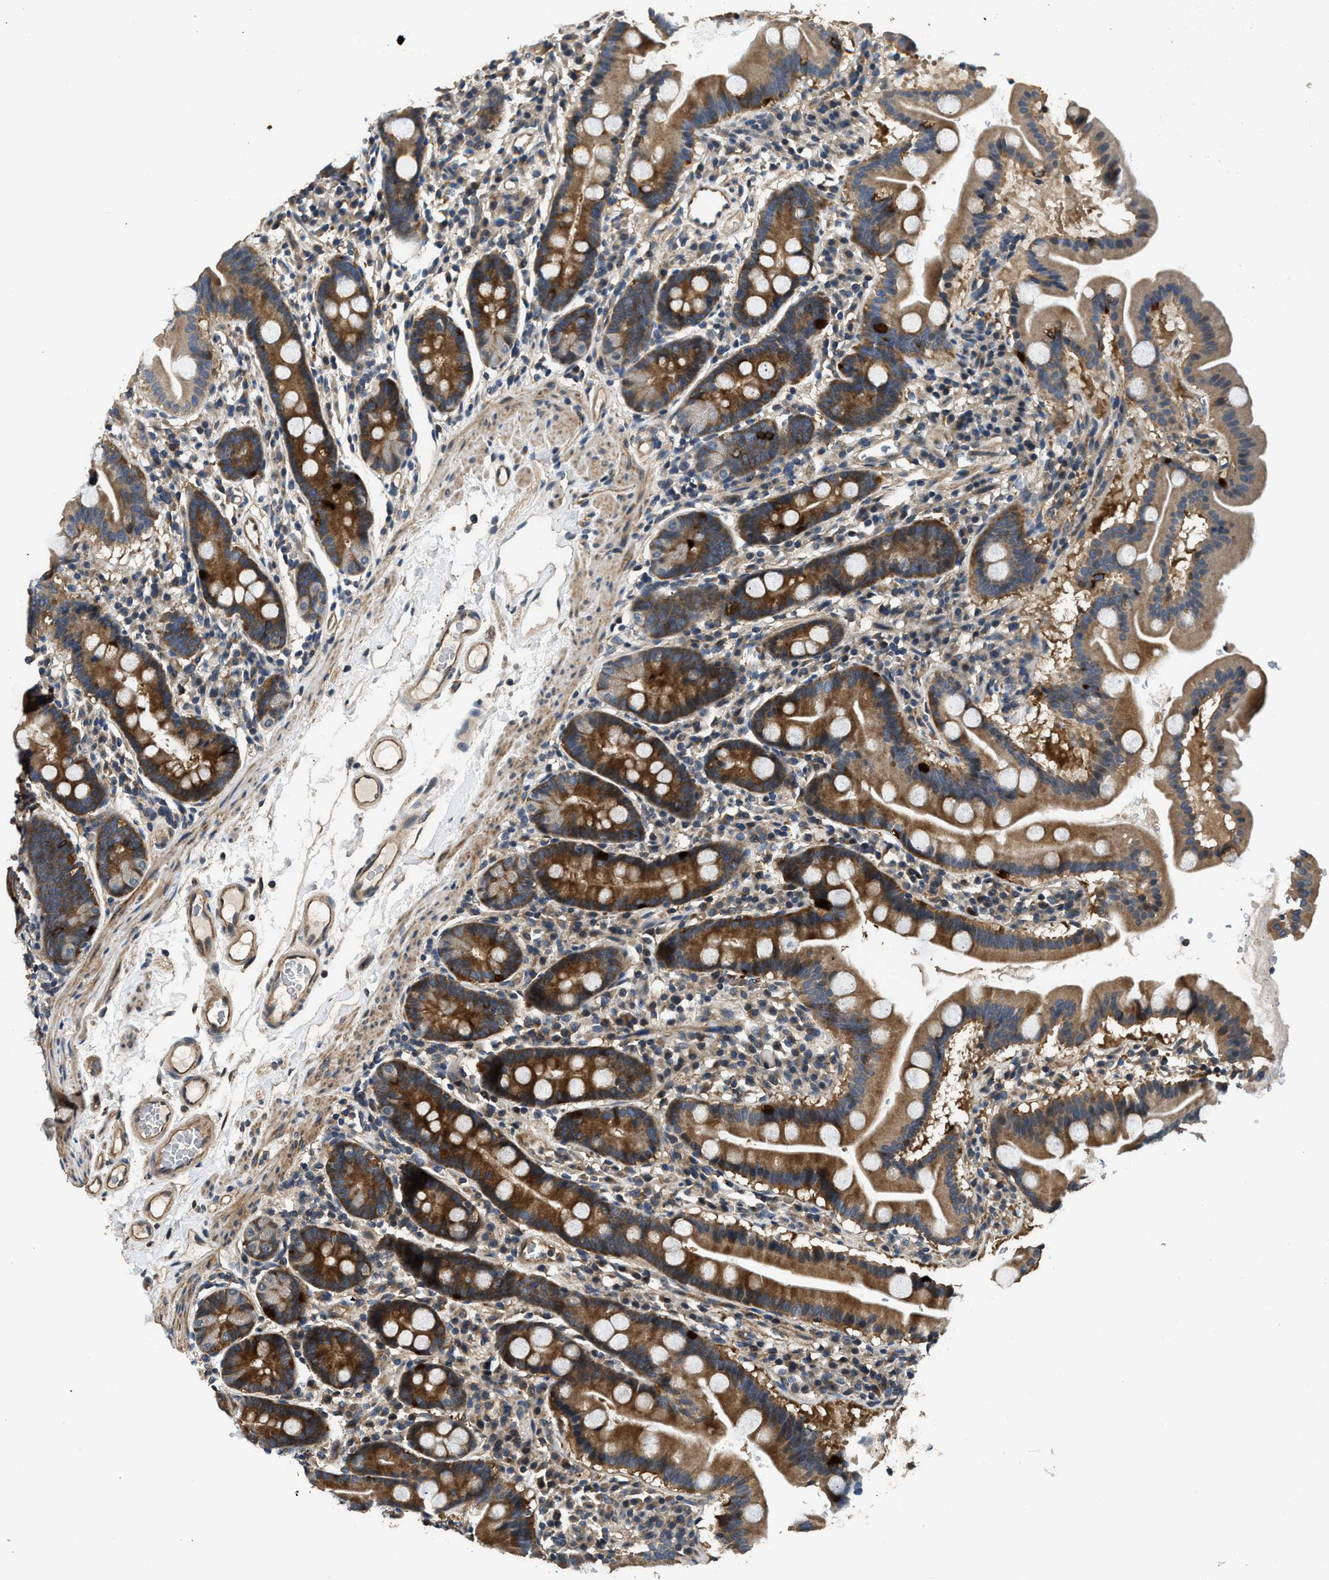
{"staining": {"intensity": "strong", "quantity": ">75%", "location": "cytoplasmic/membranous"}, "tissue": "duodenum", "cell_type": "Glandular cells", "image_type": "normal", "snomed": [{"axis": "morphology", "description": "Normal tissue, NOS"}, {"axis": "topography", "description": "Duodenum"}], "caption": "Strong cytoplasmic/membranous protein expression is identified in approximately >75% of glandular cells in duodenum.", "gene": "IL3RA", "patient": {"sex": "male", "age": 50}}